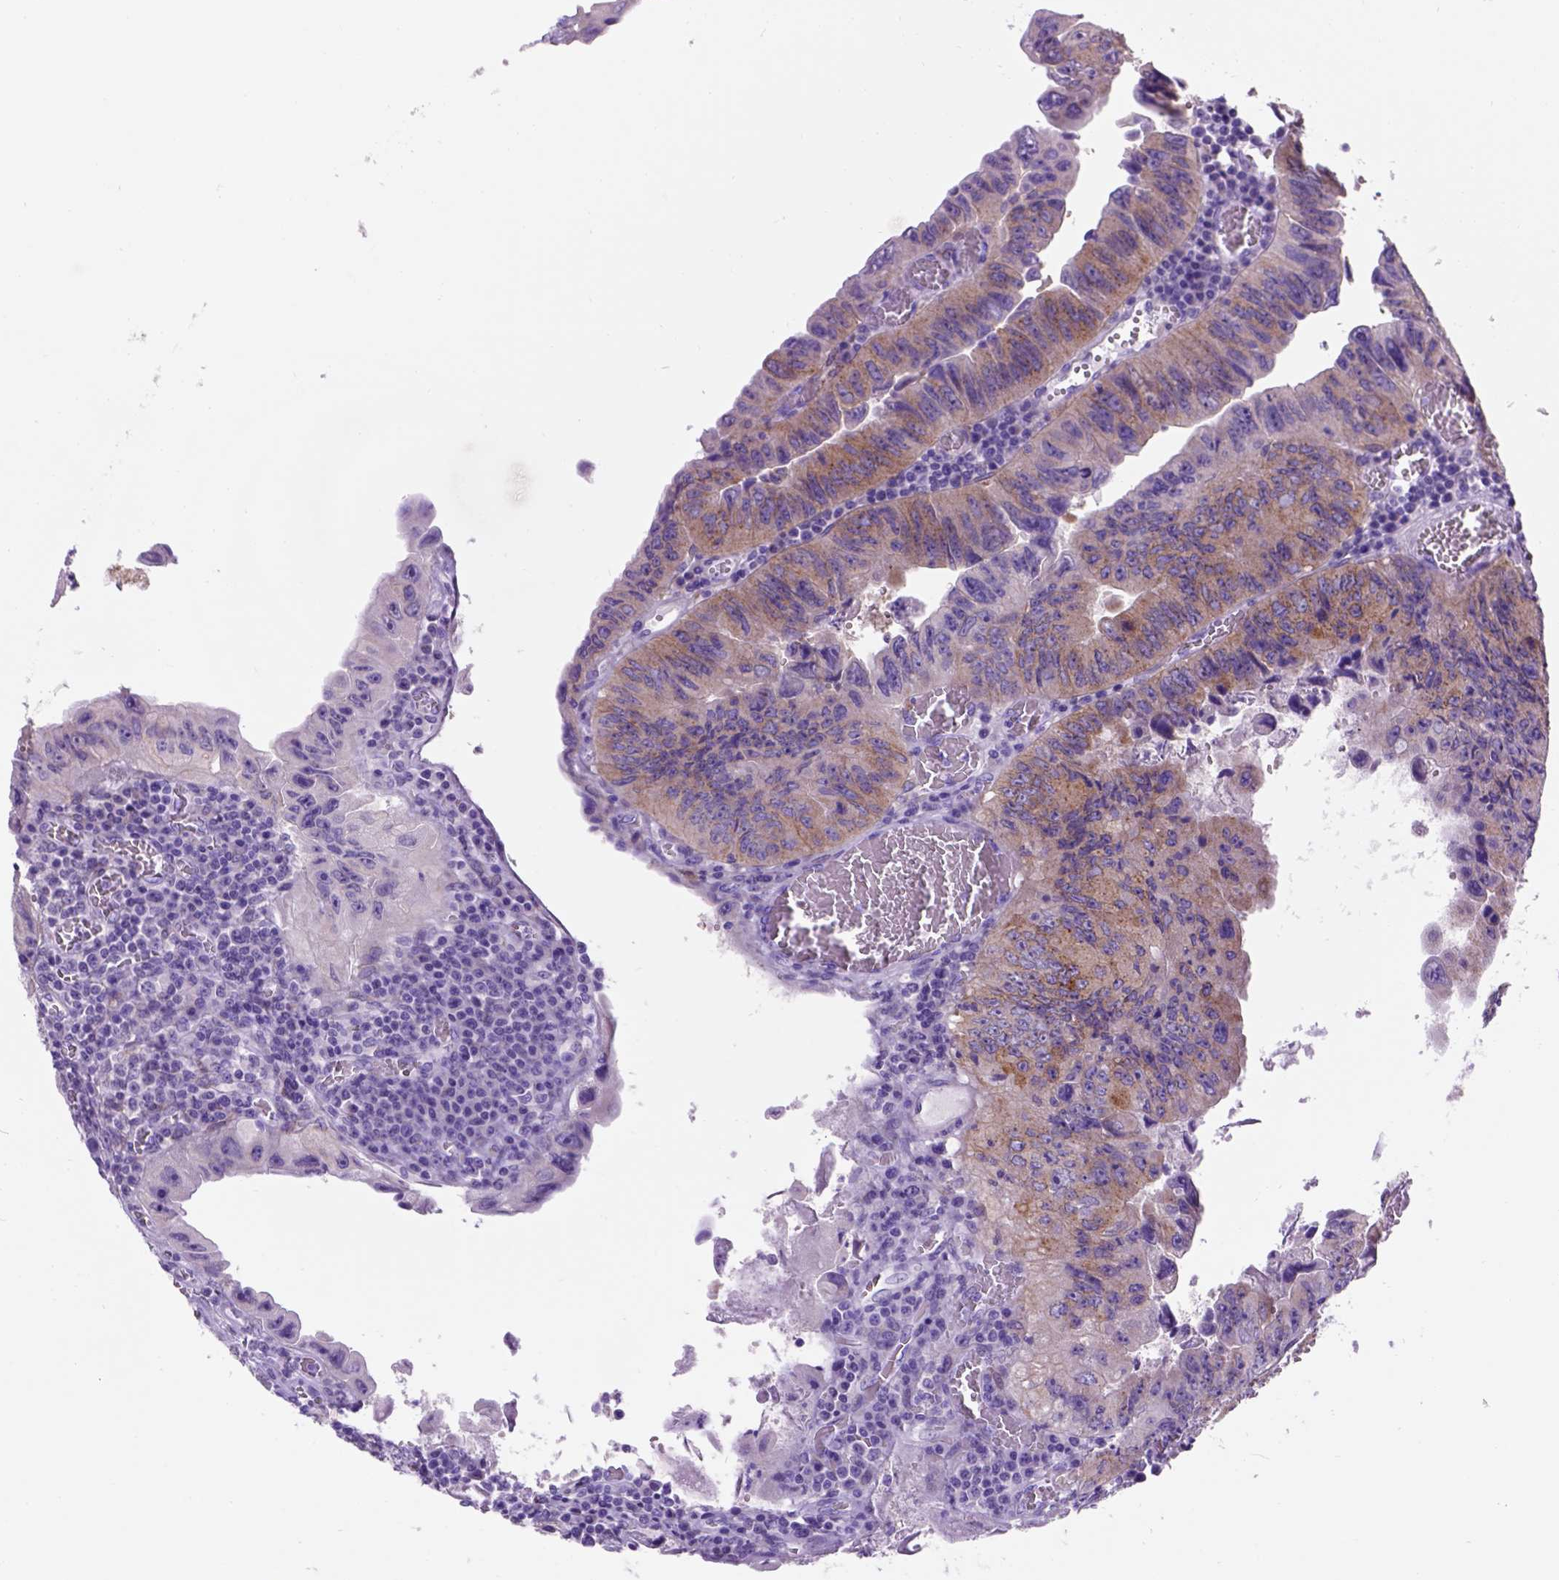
{"staining": {"intensity": "weak", "quantity": ">75%", "location": "cytoplasmic/membranous"}, "tissue": "colorectal cancer", "cell_type": "Tumor cells", "image_type": "cancer", "snomed": [{"axis": "morphology", "description": "Adenocarcinoma, NOS"}, {"axis": "topography", "description": "Colon"}], "caption": "IHC (DAB (3,3'-diaminobenzidine)) staining of human colorectal cancer reveals weak cytoplasmic/membranous protein expression in approximately >75% of tumor cells. The staining is performed using DAB brown chromogen to label protein expression. The nuclei are counter-stained blue using hematoxylin.", "gene": "EGFR", "patient": {"sex": "female", "age": 84}}